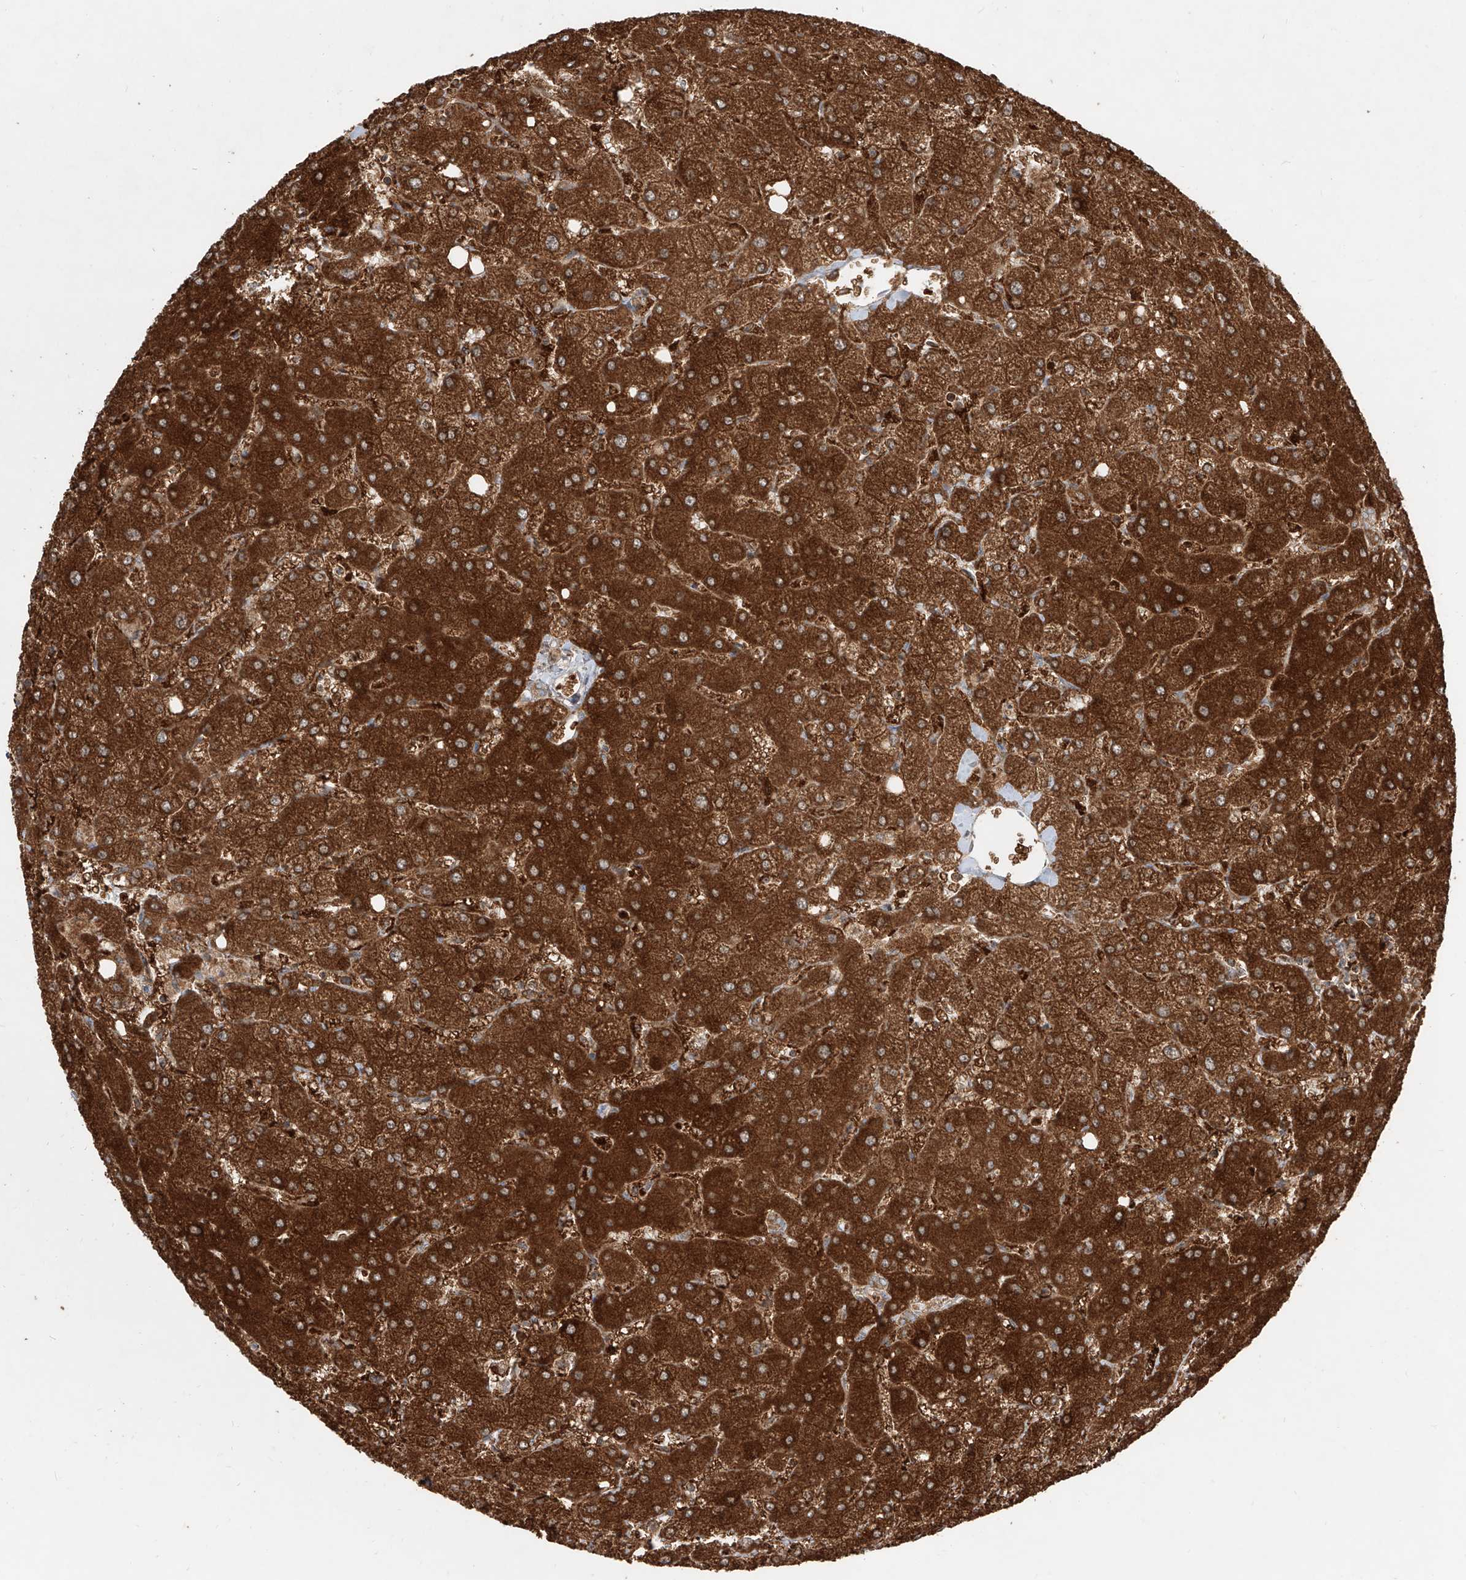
{"staining": {"intensity": "moderate", "quantity": ">75%", "location": "cytoplasmic/membranous"}, "tissue": "liver", "cell_type": "Cholangiocytes", "image_type": "normal", "snomed": [{"axis": "morphology", "description": "Normal tissue, NOS"}, {"axis": "topography", "description": "Liver"}], "caption": "About >75% of cholangiocytes in benign human liver exhibit moderate cytoplasmic/membranous protein positivity as visualized by brown immunohistochemical staining.", "gene": "AIM2", "patient": {"sex": "female", "age": 54}}